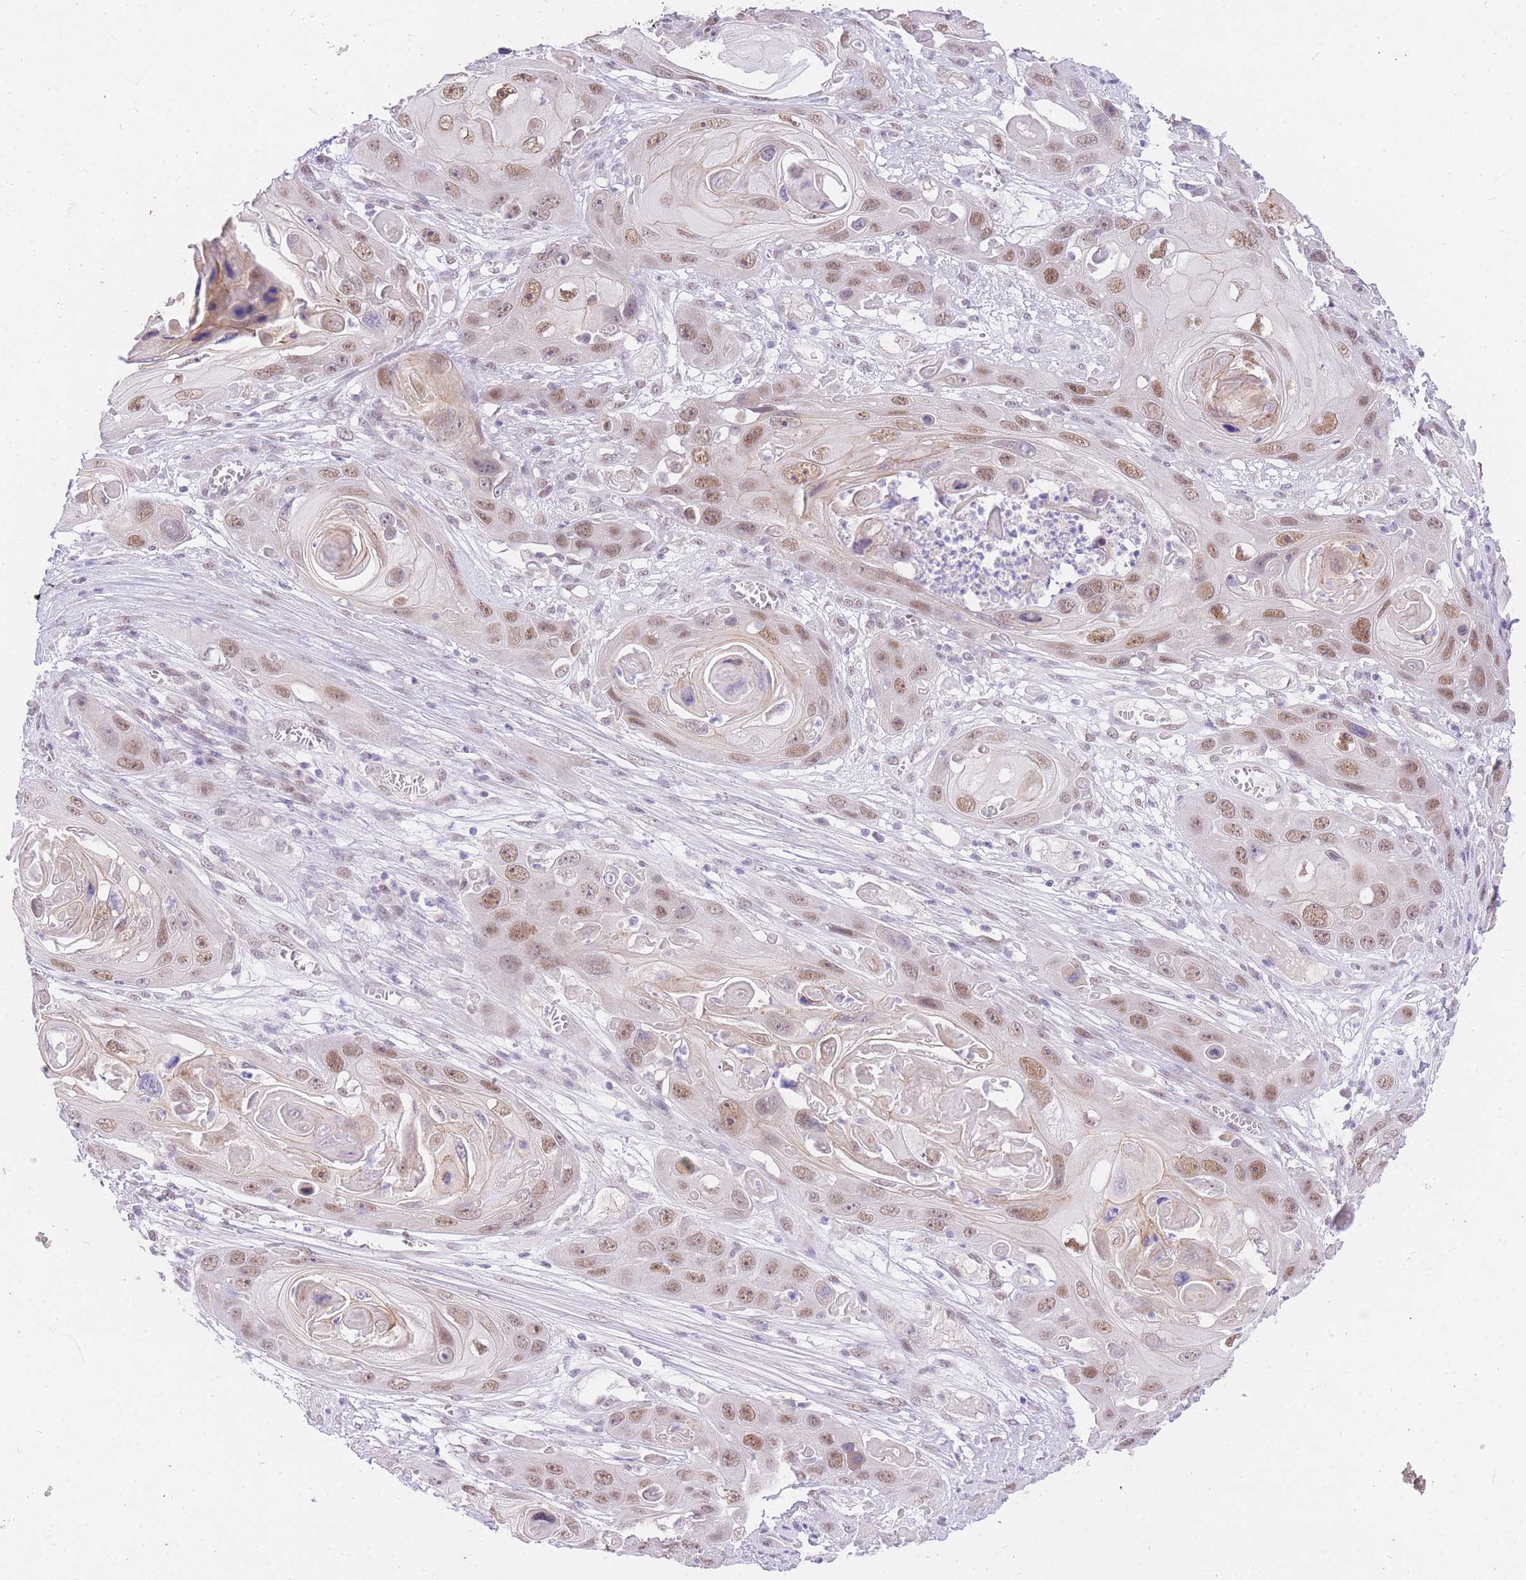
{"staining": {"intensity": "moderate", "quantity": ">75%", "location": "nuclear"}, "tissue": "skin cancer", "cell_type": "Tumor cells", "image_type": "cancer", "snomed": [{"axis": "morphology", "description": "Squamous cell carcinoma, NOS"}, {"axis": "topography", "description": "Skin"}], "caption": "Immunohistochemical staining of skin cancer demonstrates moderate nuclear protein expression in approximately >75% of tumor cells.", "gene": "UBXN7", "patient": {"sex": "male", "age": 55}}